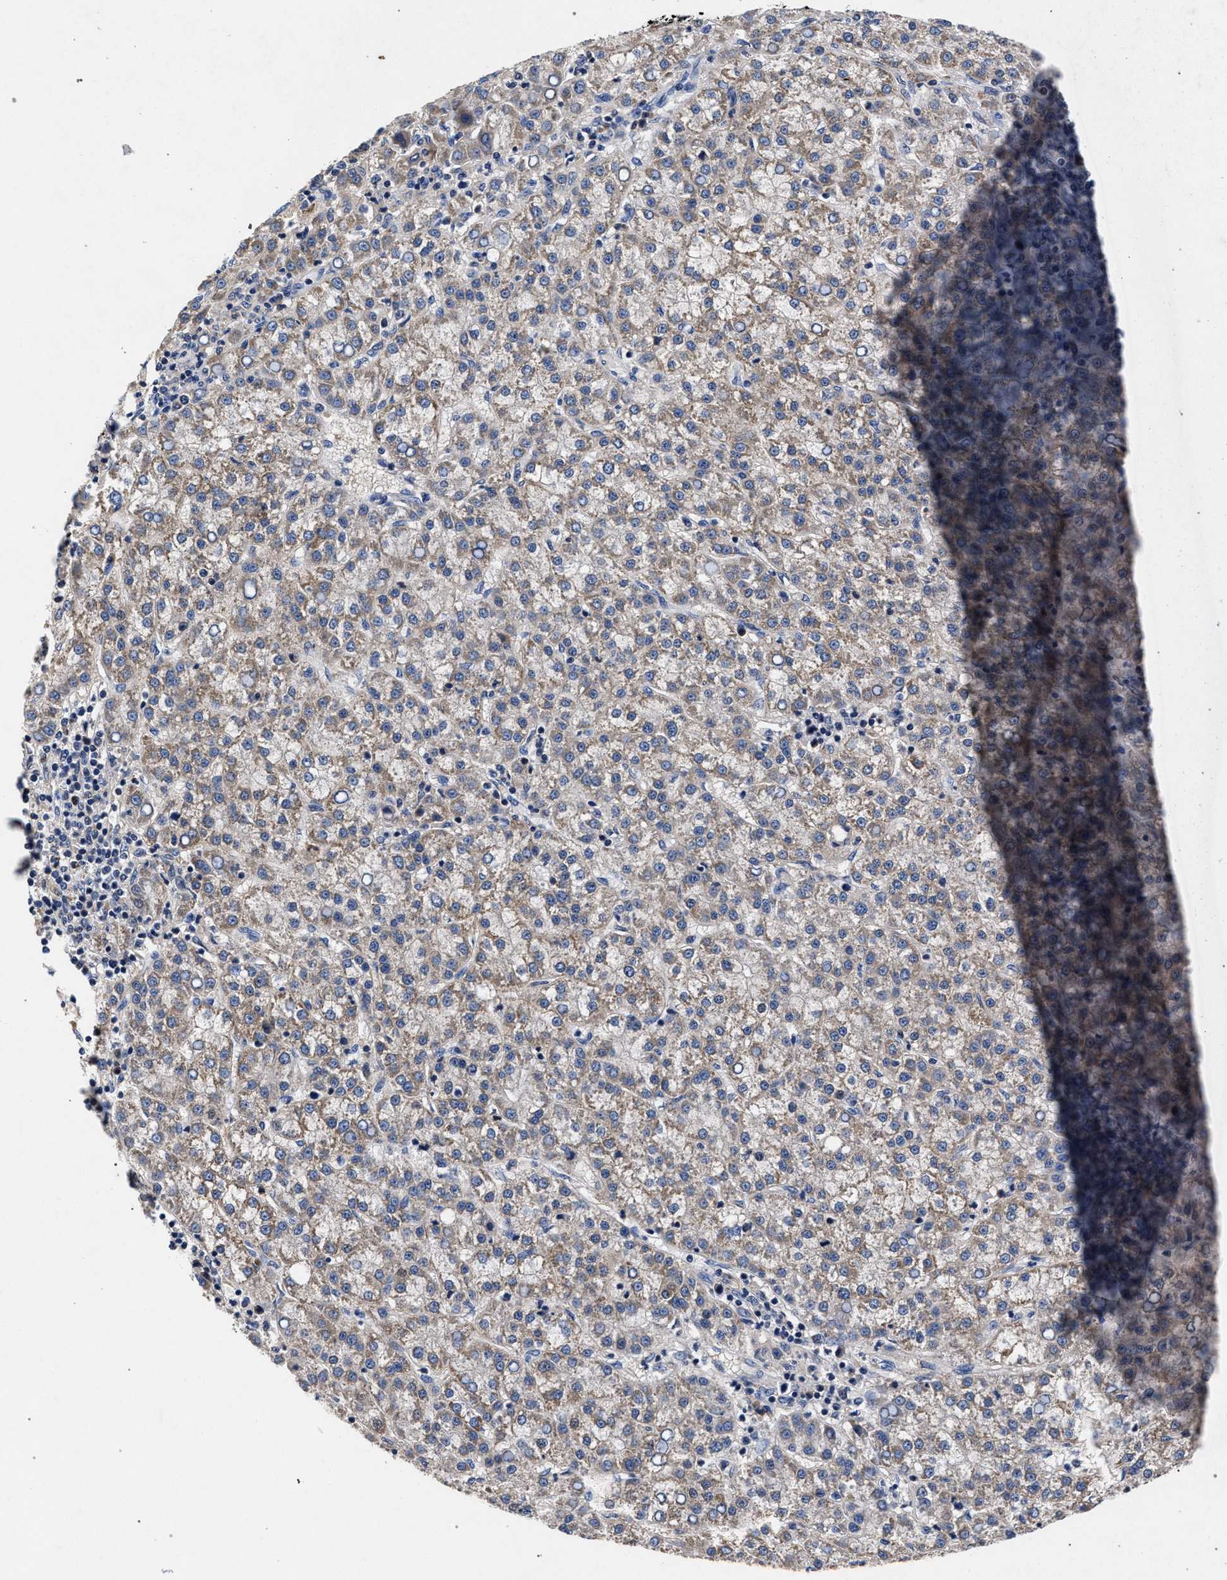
{"staining": {"intensity": "weak", "quantity": ">75%", "location": "cytoplasmic/membranous"}, "tissue": "liver cancer", "cell_type": "Tumor cells", "image_type": "cancer", "snomed": [{"axis": "morphology", "description": "Carcinoma, Hepatocellular, NOS"}, {"axis": "topography", "description": "Liver"}], "caption": "The immunohistochemical stain labels weak cytoplasmic/membranous positivity in tumor cells of liver cancer tissue.", "gene": "HSD17B14", "patient": {"sex": "female", "age": 58}}